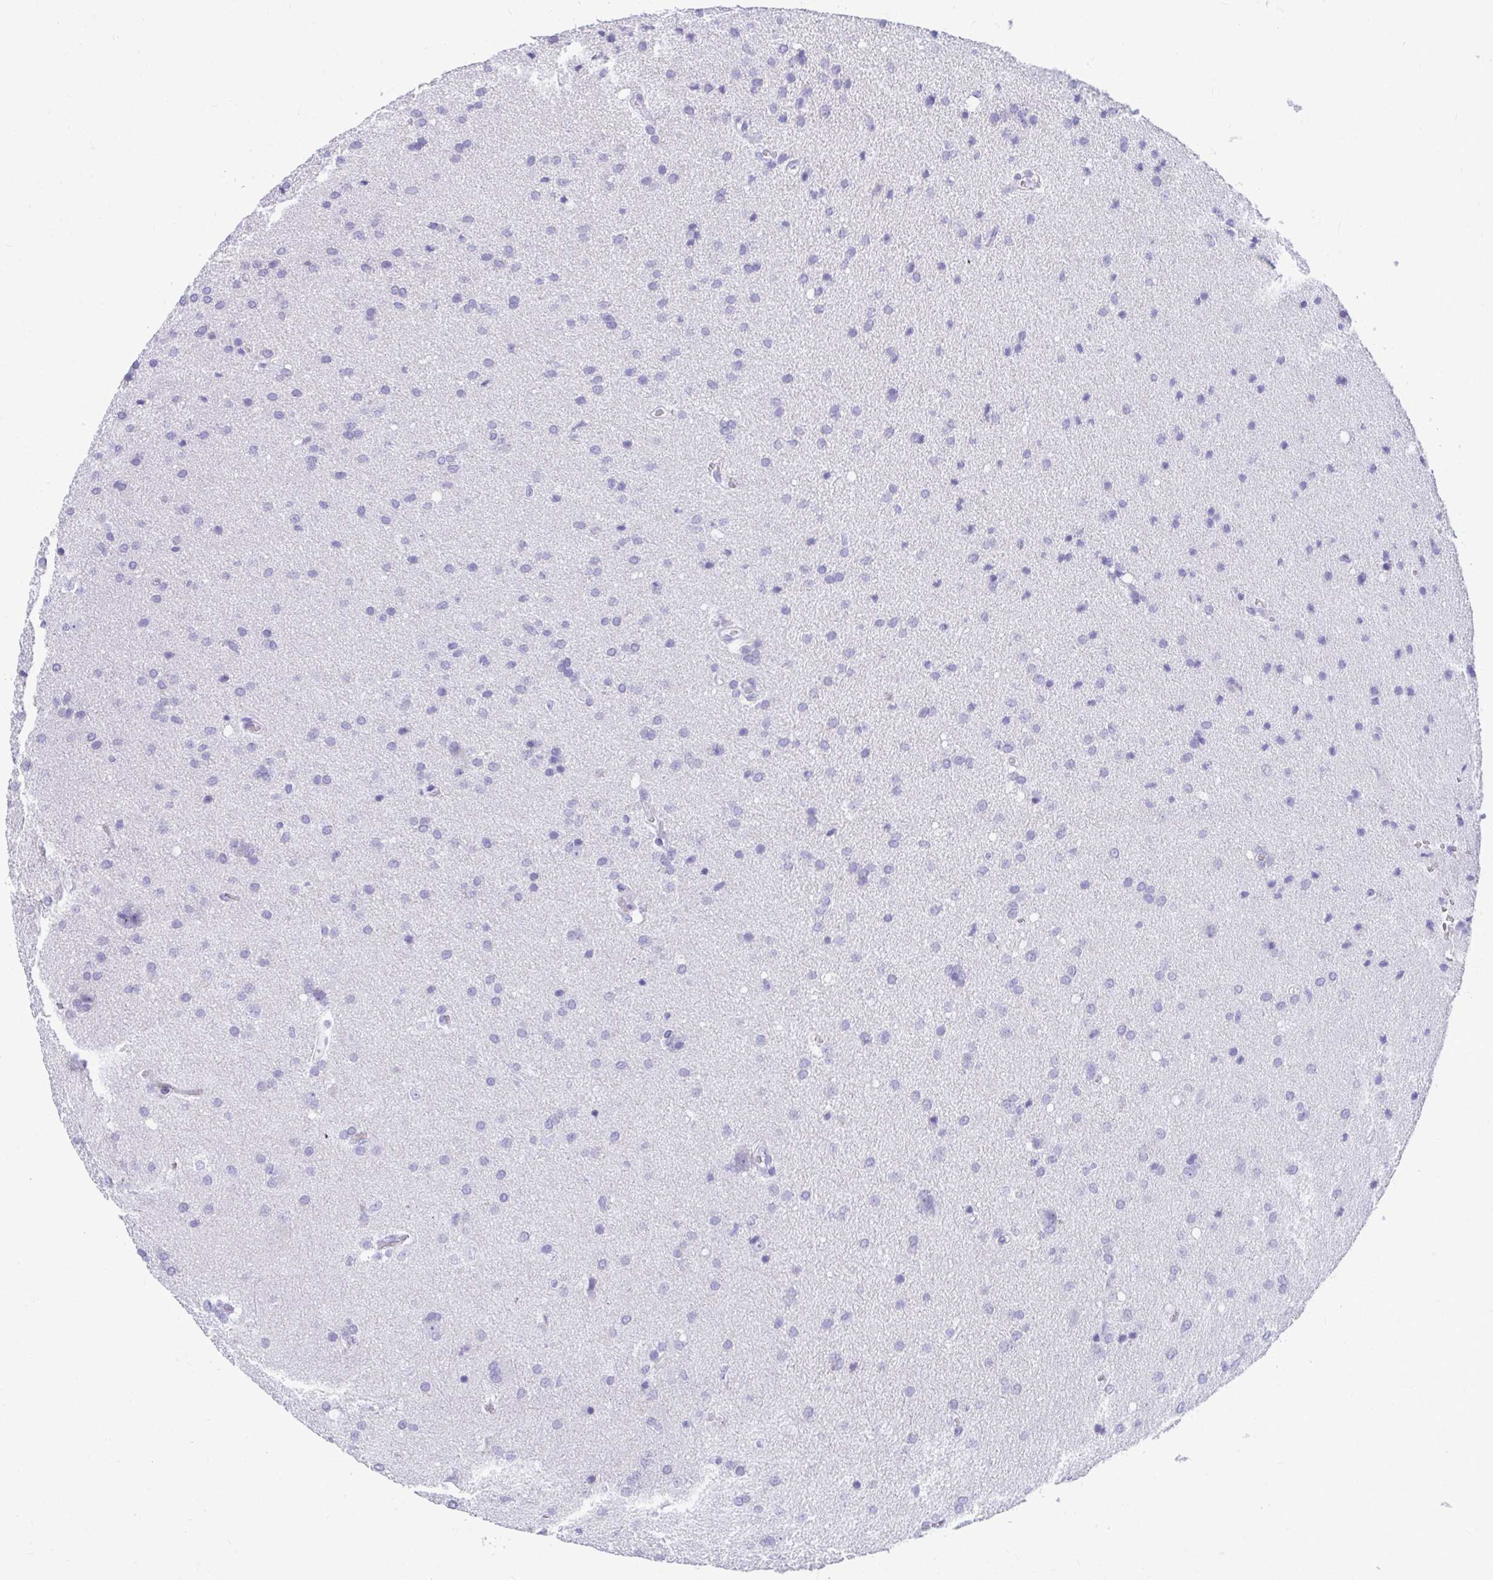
{"staining": {"intensity": "negative", "quantity": "none", "location": "none"}, "tissue": "glioma", "cell_type": "Tumor cells", "image_type": "cancer", "snomed": [{"axis": "morphology", "description": "Glioma, malignant, Low grade"}, {"axis": "topography", "description": "Brain"}], "caption": "Low-grade glioma (malignant) was stained to show a protein in brown. There is no significant positivity in tumor cells.", "gene": "SHISA8", "patient": {"sex": "female", "age": 54}}